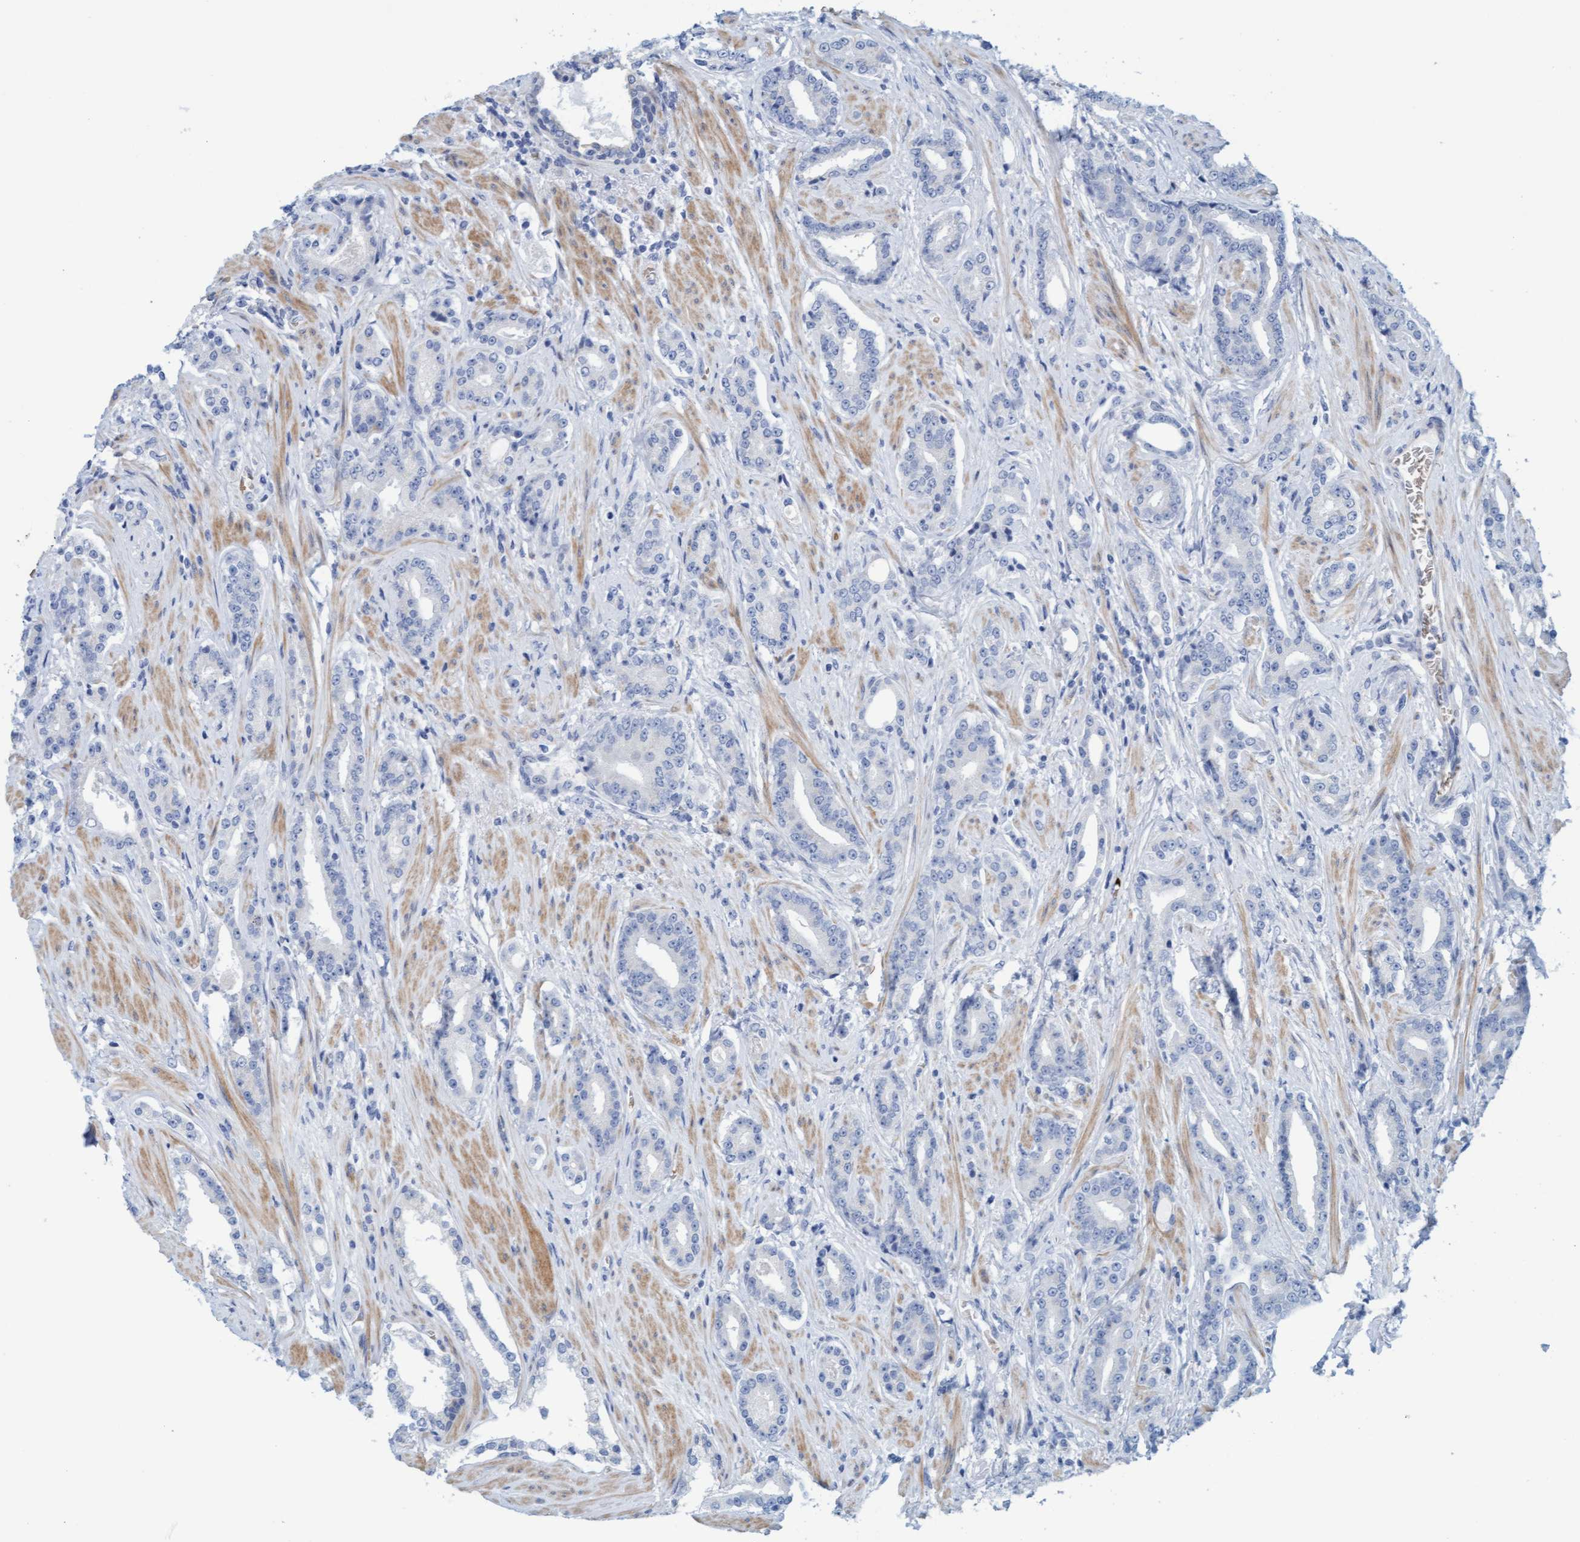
{"staining": {"intensity": "negative", "quantity": "none", "location": "none"}, "tissue": "prostate cancer", "cell_type": "Tumor cells", "image_type": "cancer", "snomed": [{"axis": "morphology", "description": "Adenocarcinoma, High grade"}, {"axis": "topography", "description": "Prostate"}], "caption": "Tumor cells show no significant expression in adenocarcinoma (high-grade) (prostate).", "gene": "P2RX5", "patient": {"sex": "male", "age": 71}}